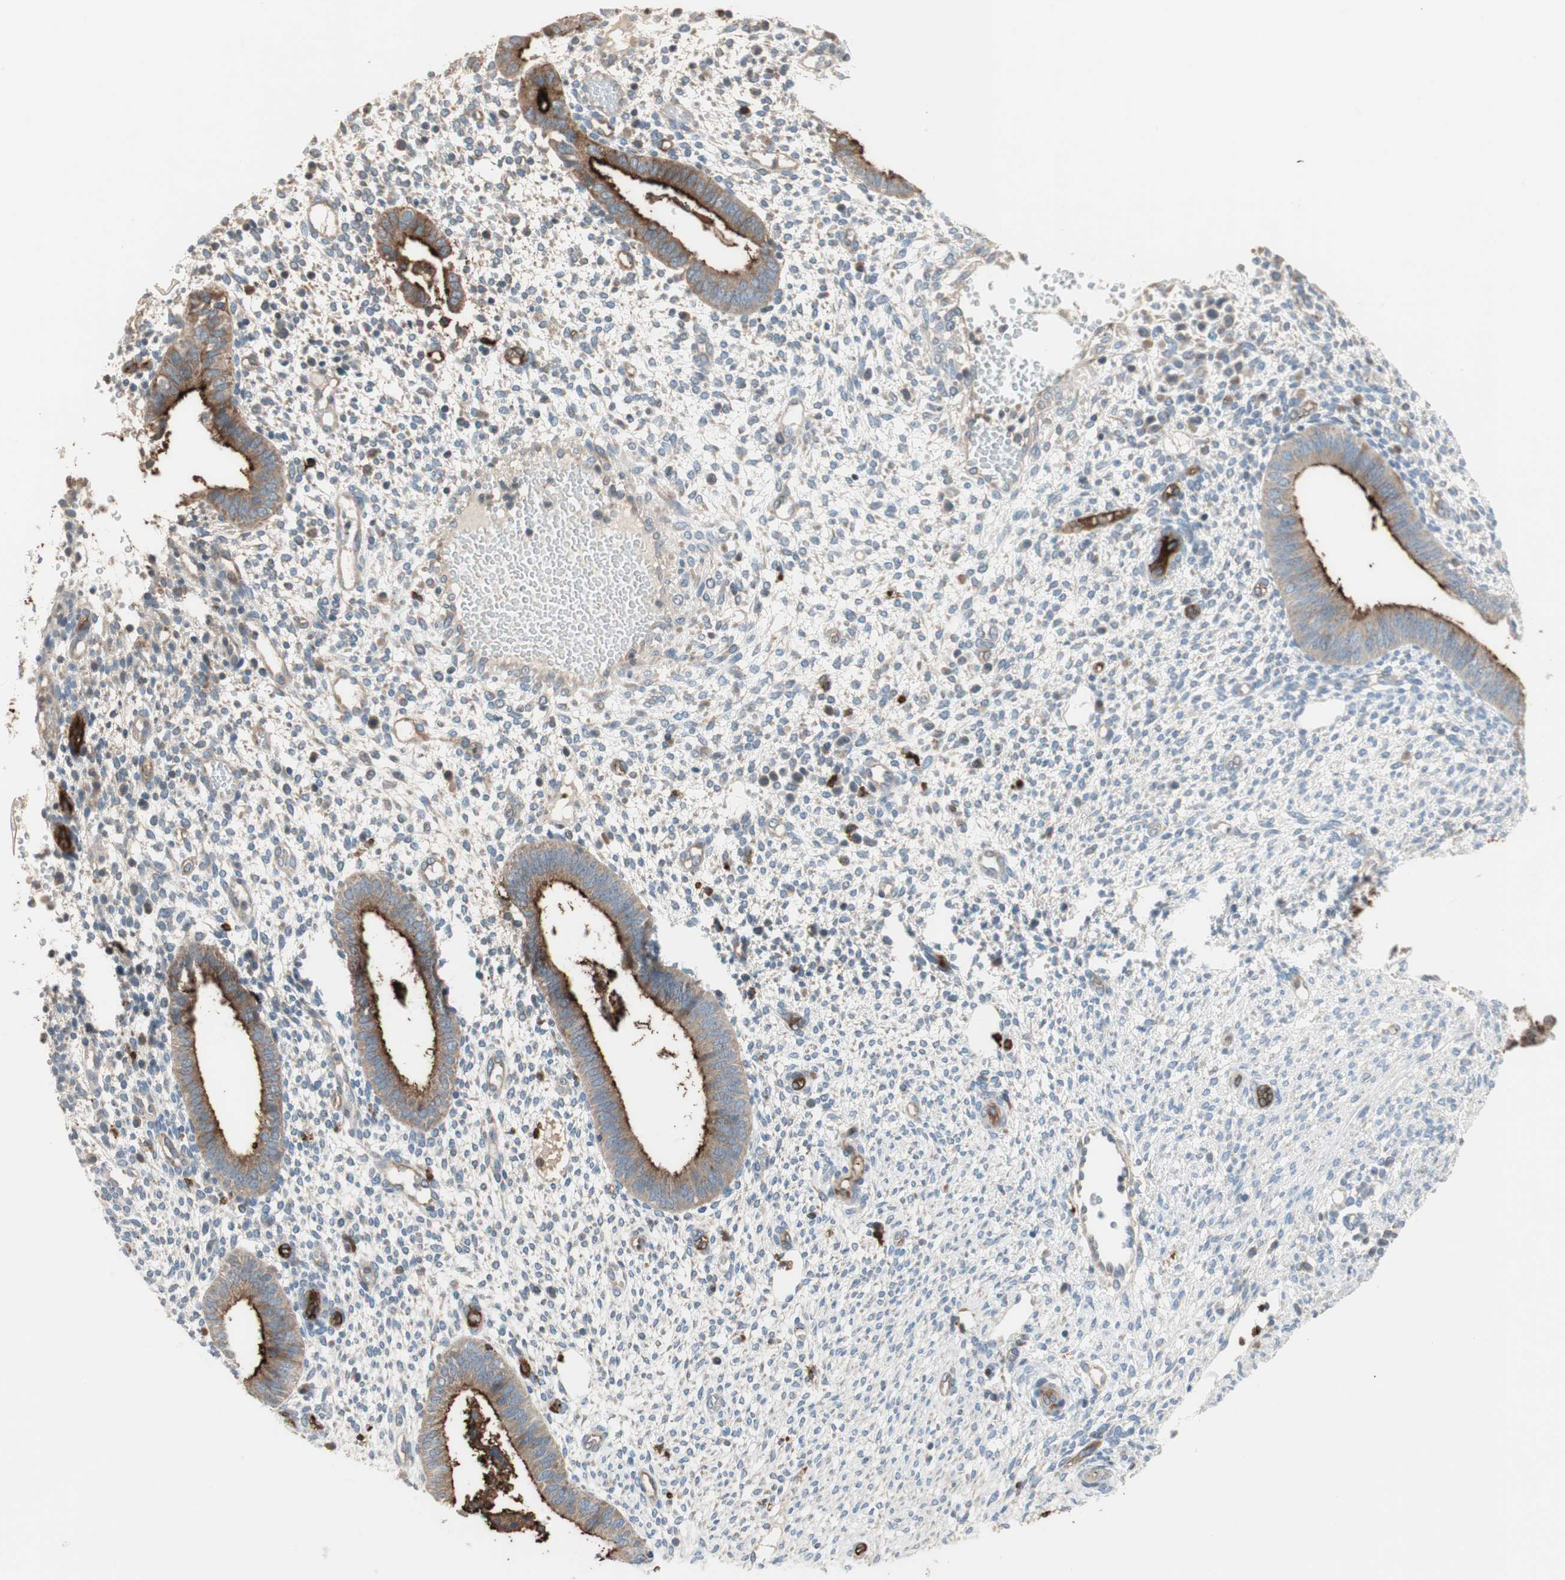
{"staining": {"intensity": "weak", "quantity": "<25%", "location": "cytoplasmic/membranous"}, "tissue": "endometrium", "cell_type": "Cells in endometrial stroma", "image_type": "normal", "snomed": [{"axis": "morphology", "description": "Normal tissue, NOS"}, {"axis": "topography", "description": "Endometrium"}], "caption": "DAB immunohistochemical staining of normal human endometrium displays no significant positivity in cells in endometrial stroma.", "gene": "ALPL", "patient": {"sex": "female", "age": 35}}